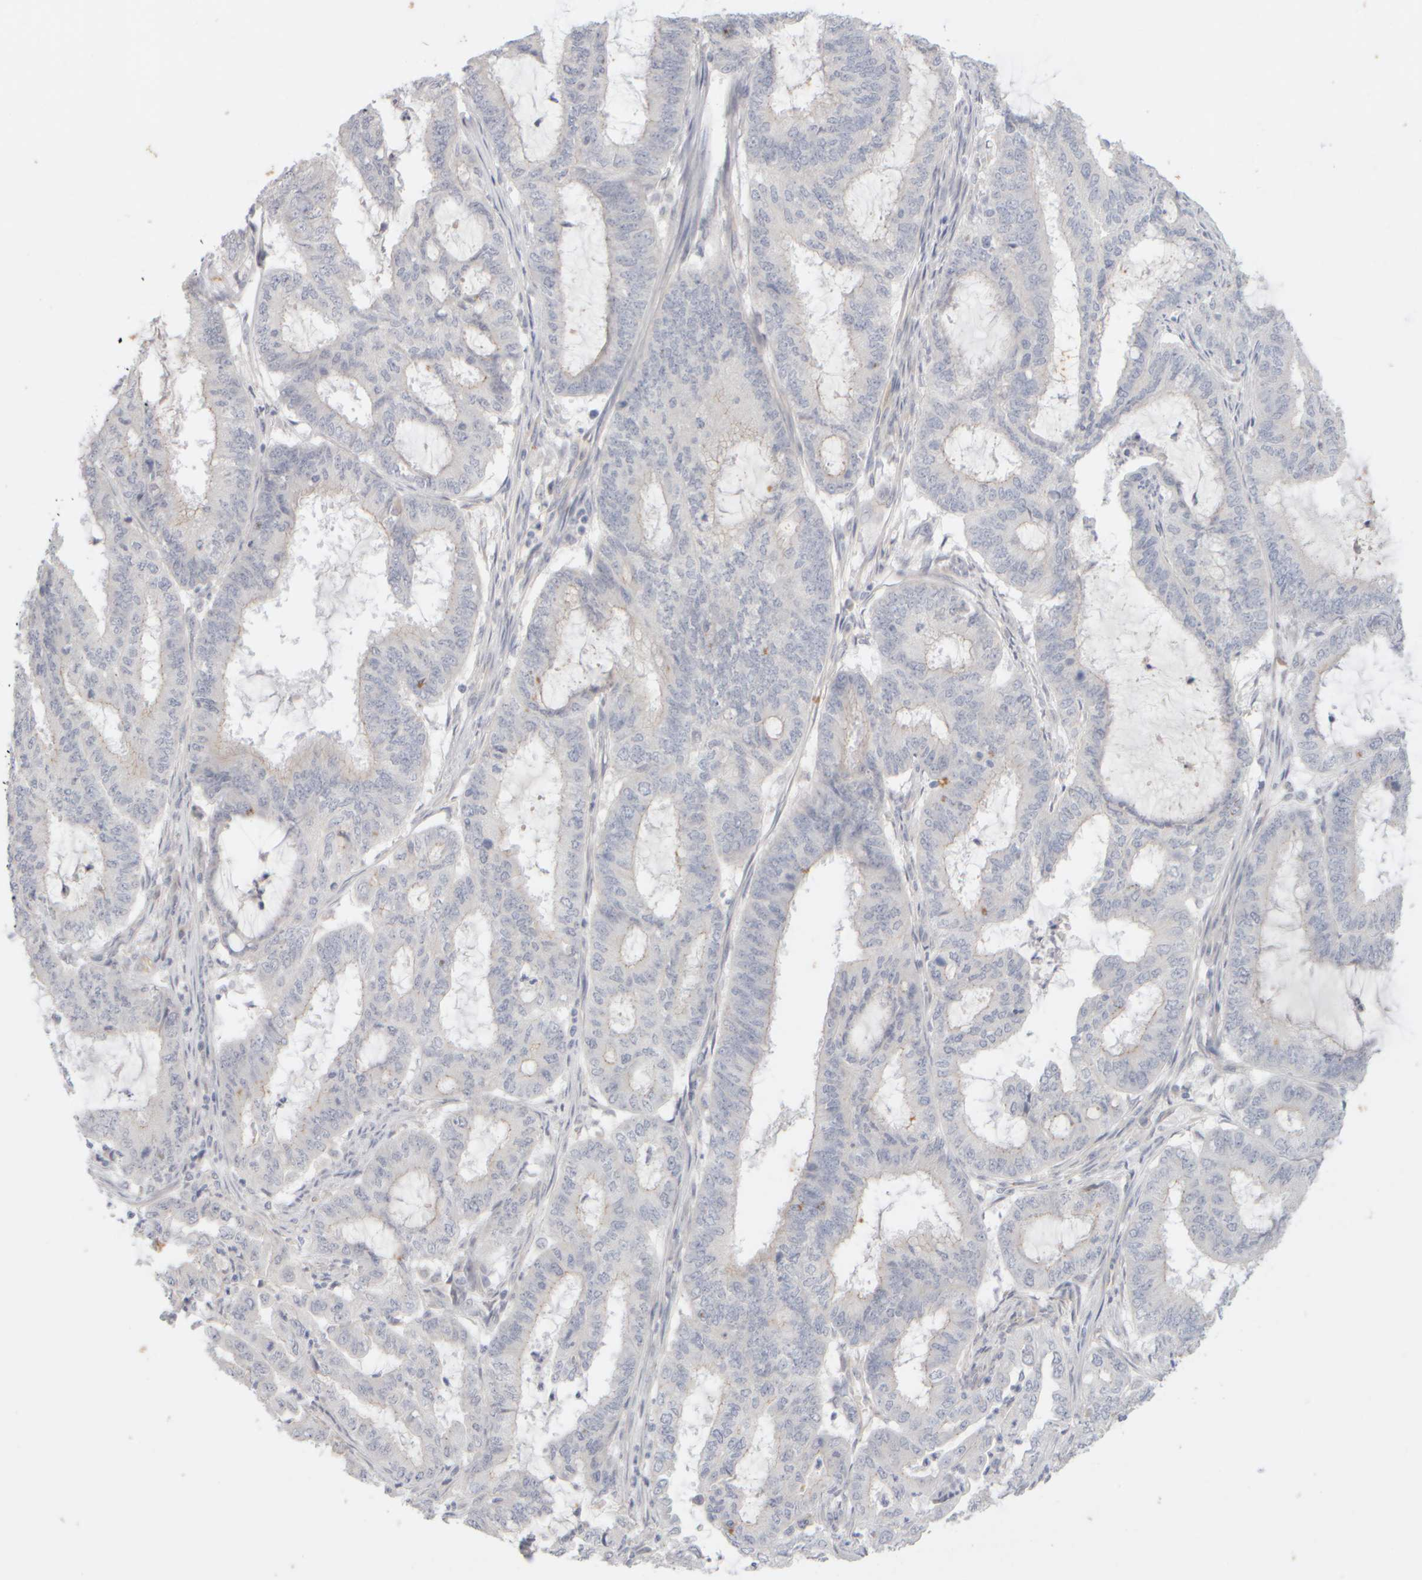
{"staining": {"intensity": "negative", "quantity": "none", "location": "none"}, "tissue": "endometrial cancer", "cell_type": "Tumor cells", "image_type": "cancer", "snomed": [{"axis": "morphology", "description": "Adenocarcinoma, NOS"}, {"axis": "topography", "description": "Endometrium"}], "caption": "DAB (3,3'-diaminobenzidine) immunohistochemical staining of human adenocarcinoma (endometrial) reveals no significant expression in tumor cells.", "gene": "GOPC", "patient": {"sex": "female", "age": 51}}